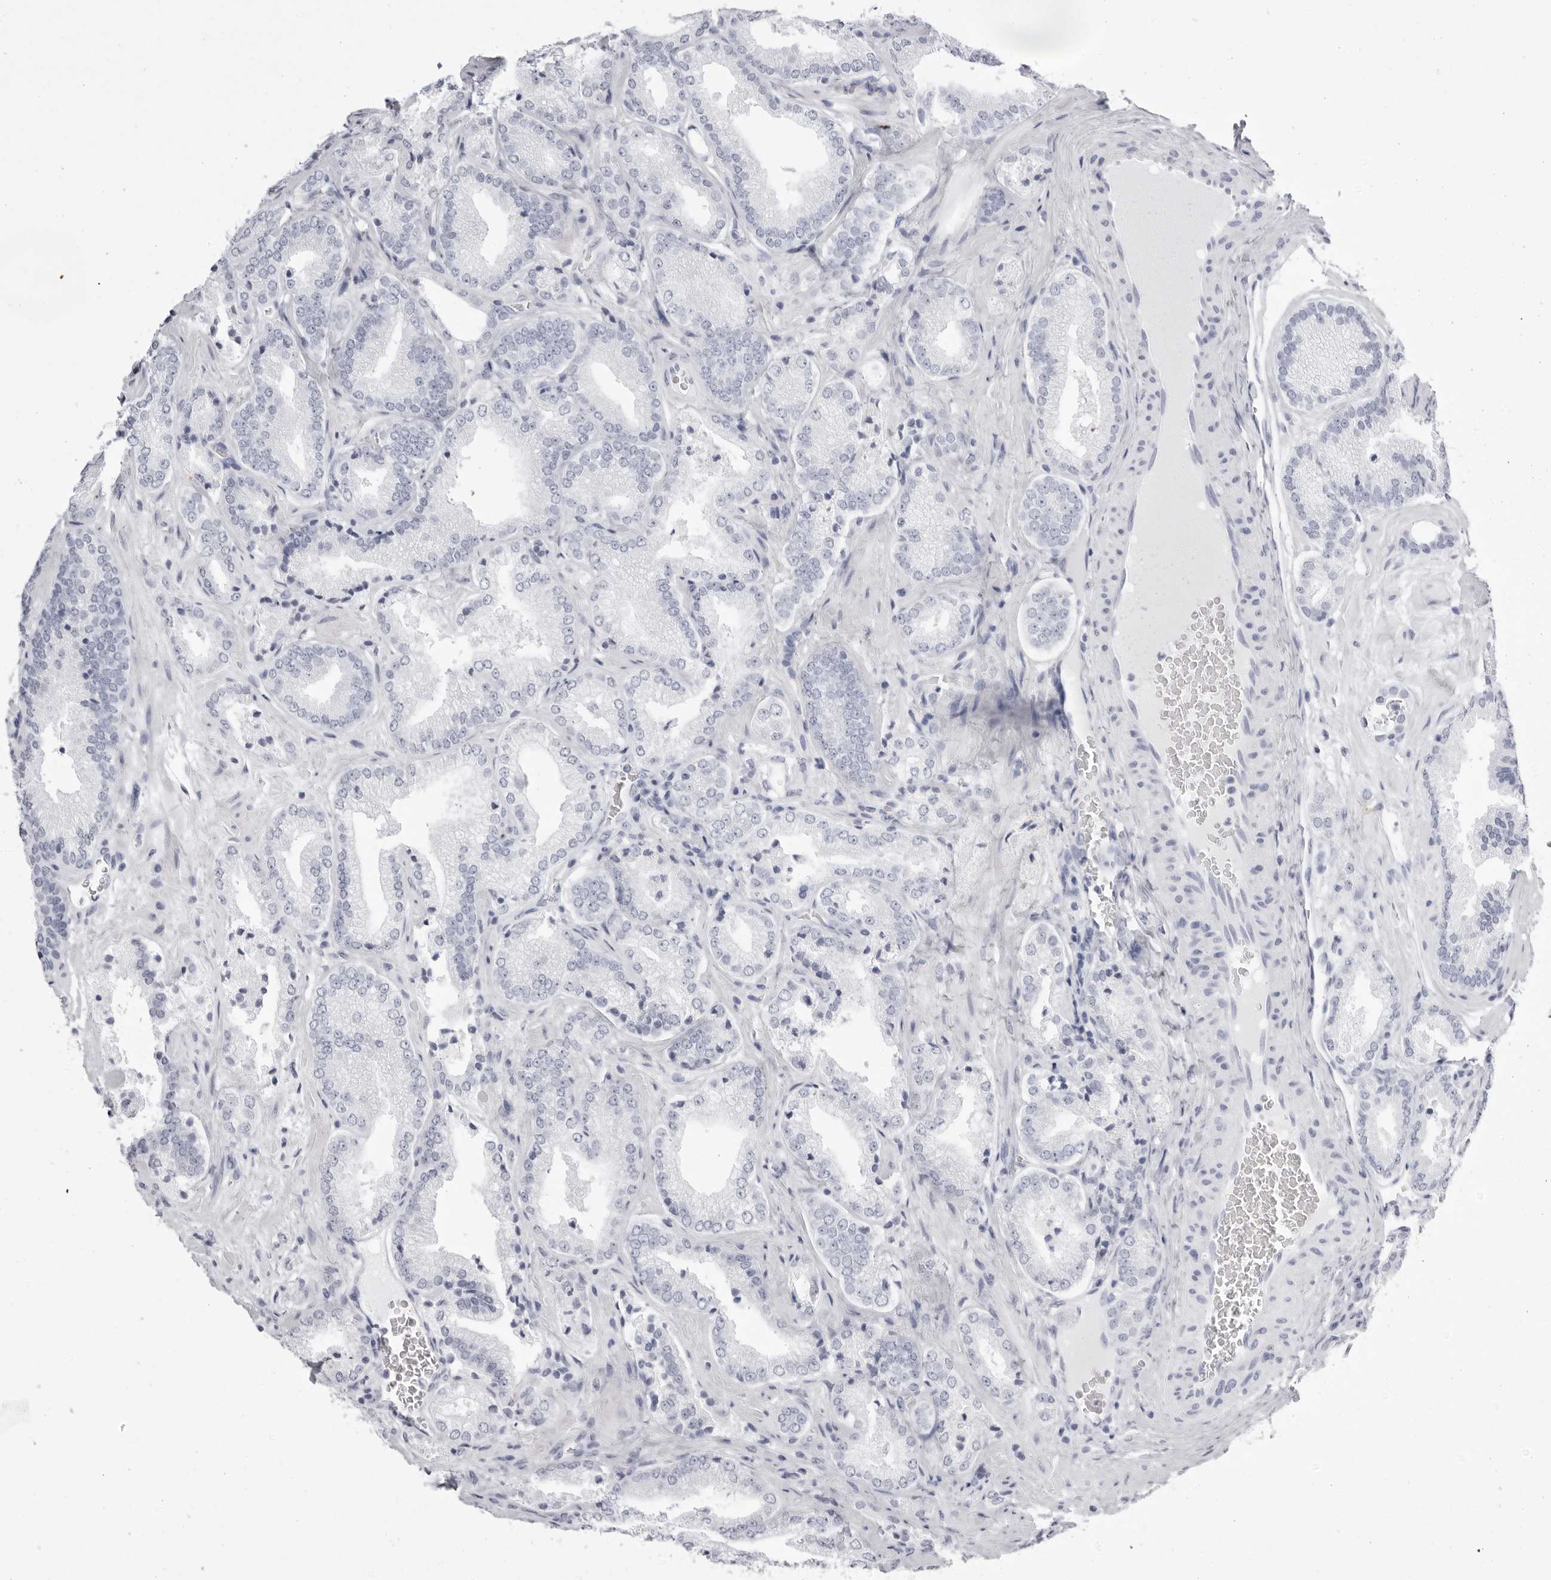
{"staining": {"intensity": "negative", "quantity": "none", "location": "none"}, "tissue": "prostate cancer", "cell_type": "Tumor cells", "image_type": "cancer", "snomed": [{"axis": "morphology", "description": "Adenocarcinoma, Low grade"}, {"axis": "topography", "description": "Prostate"}], "caption": "Tumor cells are negative for brown protein staining in low-grade adenocarcinoma (prostate). (DAB (3,3'-diaminobenzidine) IHC with hematoxylin counter stain).", "gene": "TMOD4", "patient": {"sex": "male", "age": 62}}